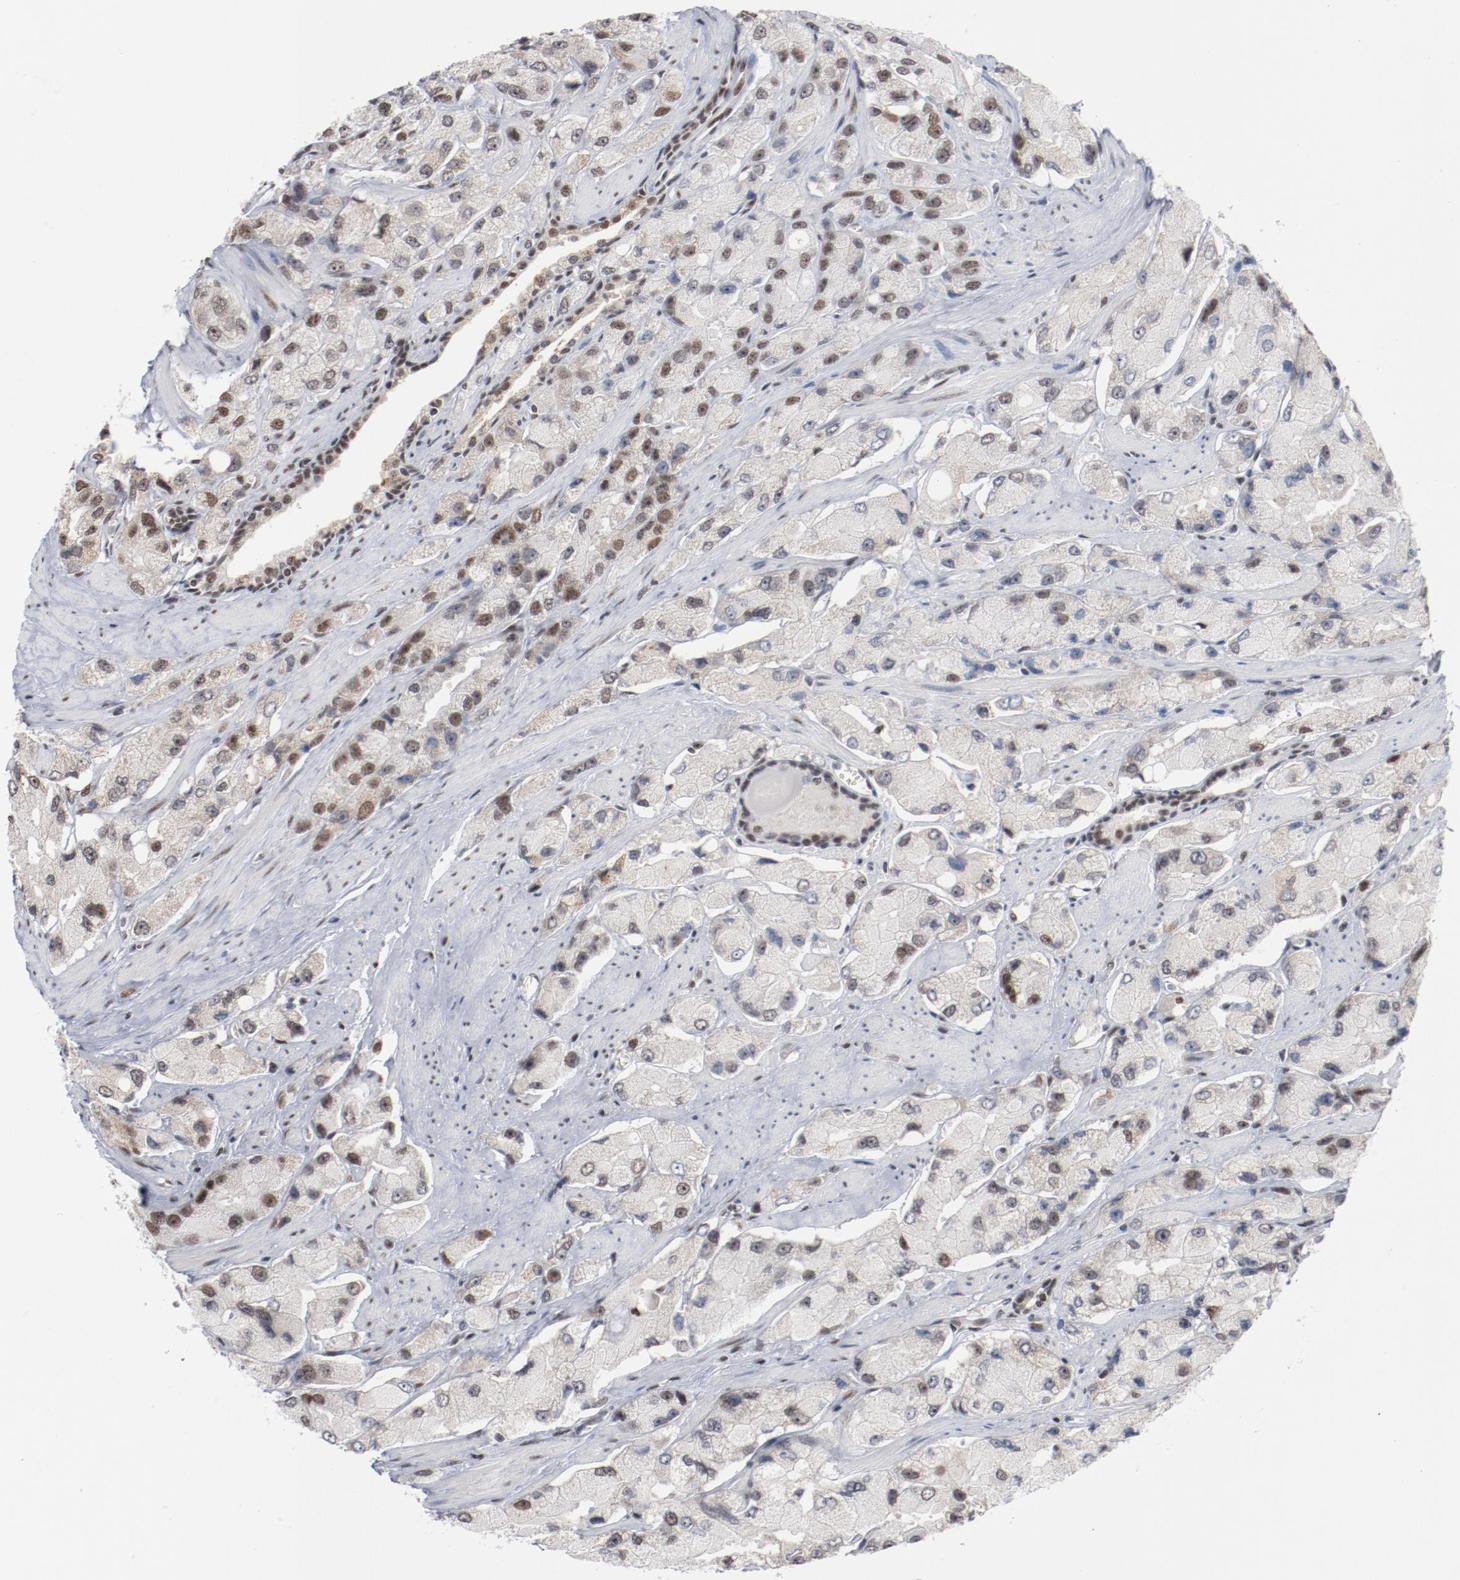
{"staining": {"intensity": "moderate", "quantity": "<25%", "location": "cytoplasmic/membranous,nuclear"}, "tissue": "prostate cancer", "cell_type": "Tumor cells", "image_type": "cancer", "snomed": [{"axis": "morphology", "description": "Adenocarcinoma, High grade"}, {"axis": "topography", "description": "Prostate"}], "caption": "Protein expression analysis of adenocarcinoma (high-grade) (prostate) shows moderate cytoplasmic/membranous and nuclear staining in approximately <25% of tumor cells. (DAB = brown stain, brightfield microscopy at high magnification).", "gene": "BUB3", "patient": {"sex": "male", "age": 58}}